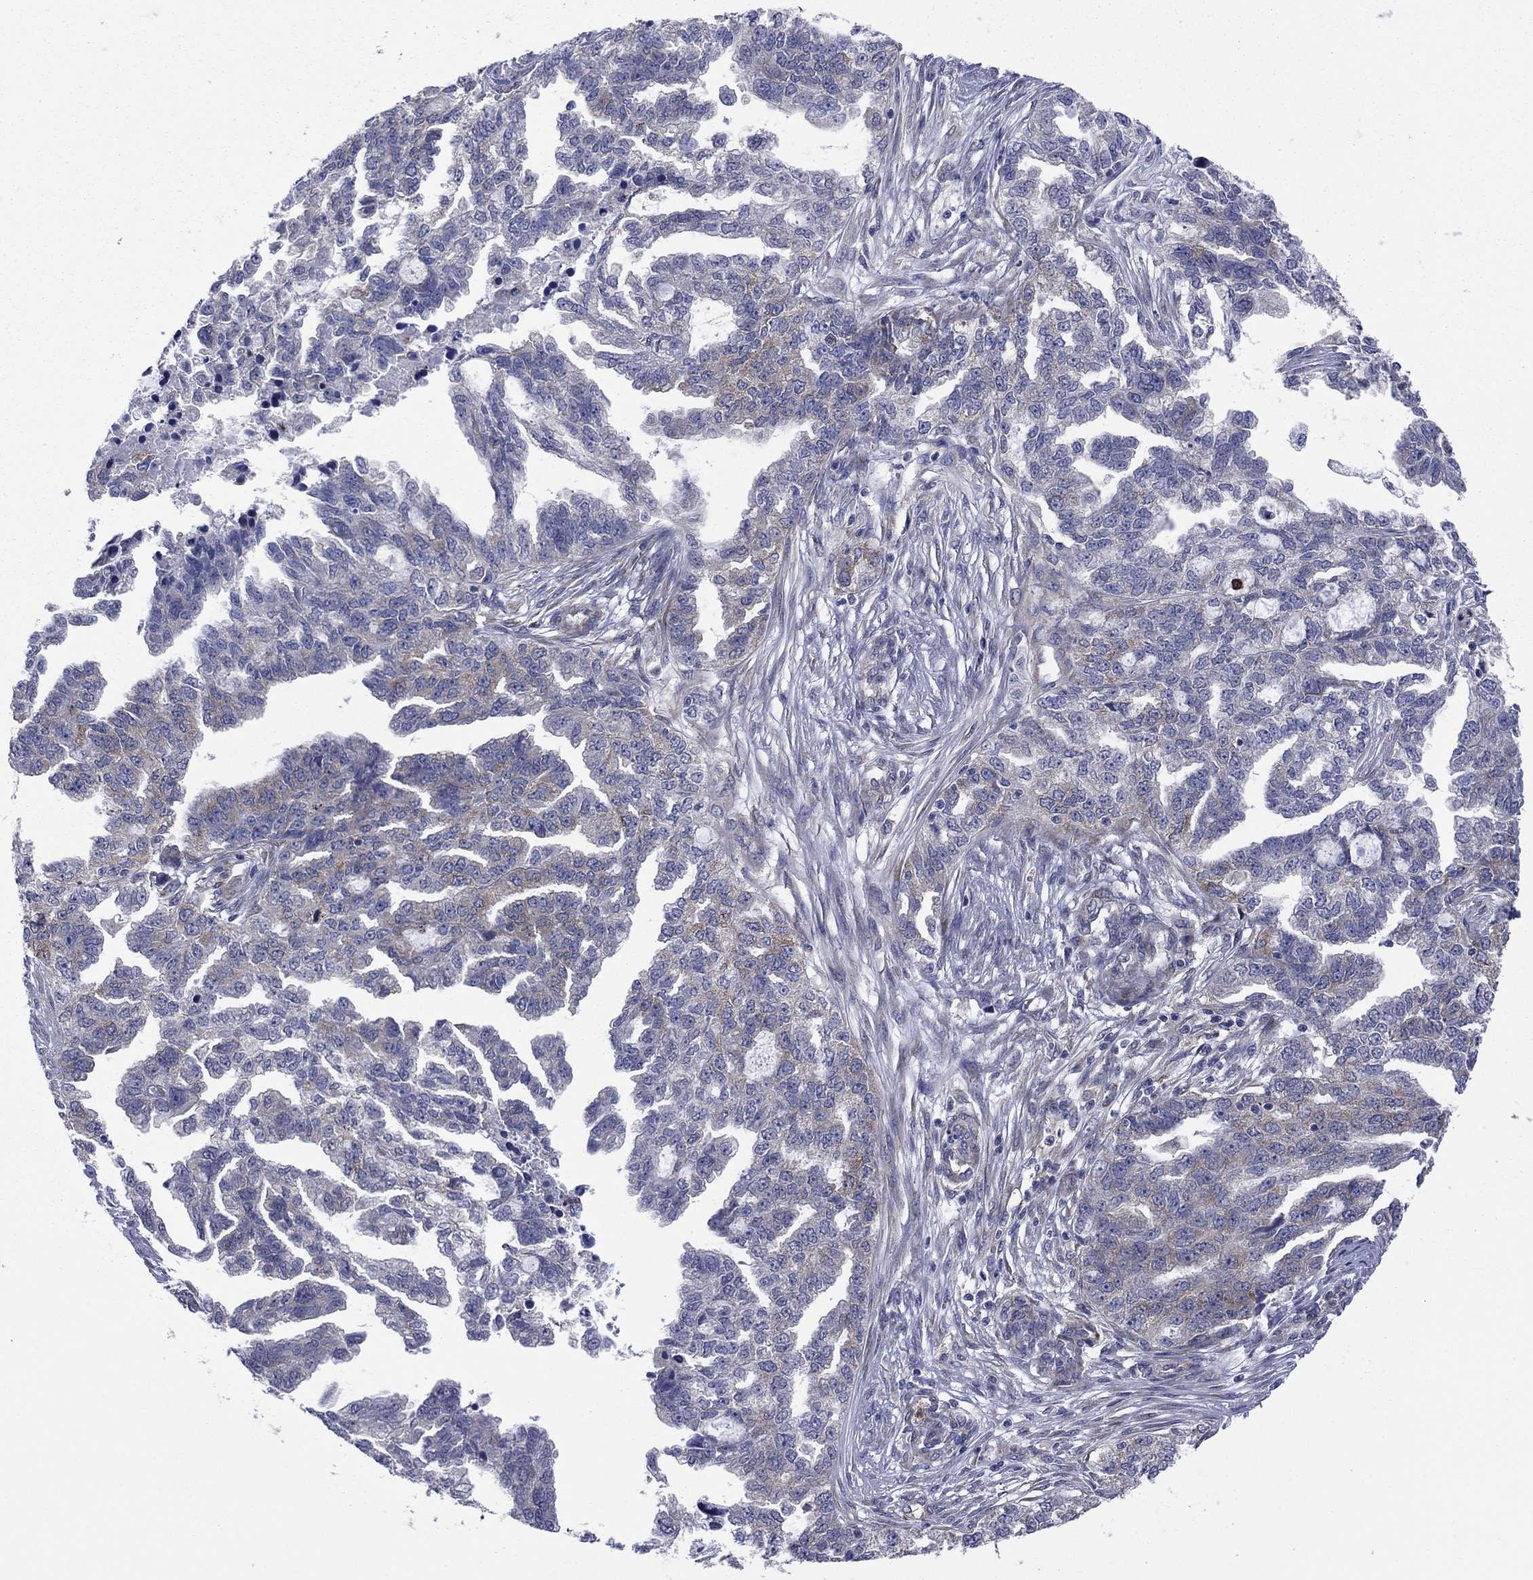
{"staining": {"intensity": "weak", "quantity": "<25%", "location": "cytoplasmic/membranous"}, "tissue": "ovarian cancer", "cell_type": "Tumor cells", "image_type": "cancer", "snomed": [{"axis": "morphology", "description": "Cystadenocarcinoma, serous, NOS"}, {"axis": "topography", "description": "Ovary"}], "caption": "Human serous cystadenocarcinoma (ovarian) stained for a protein using IHC displays no expression in tumor cells.", "gene": "GPR155", "patient": {"sex": "female", "age": 51}}